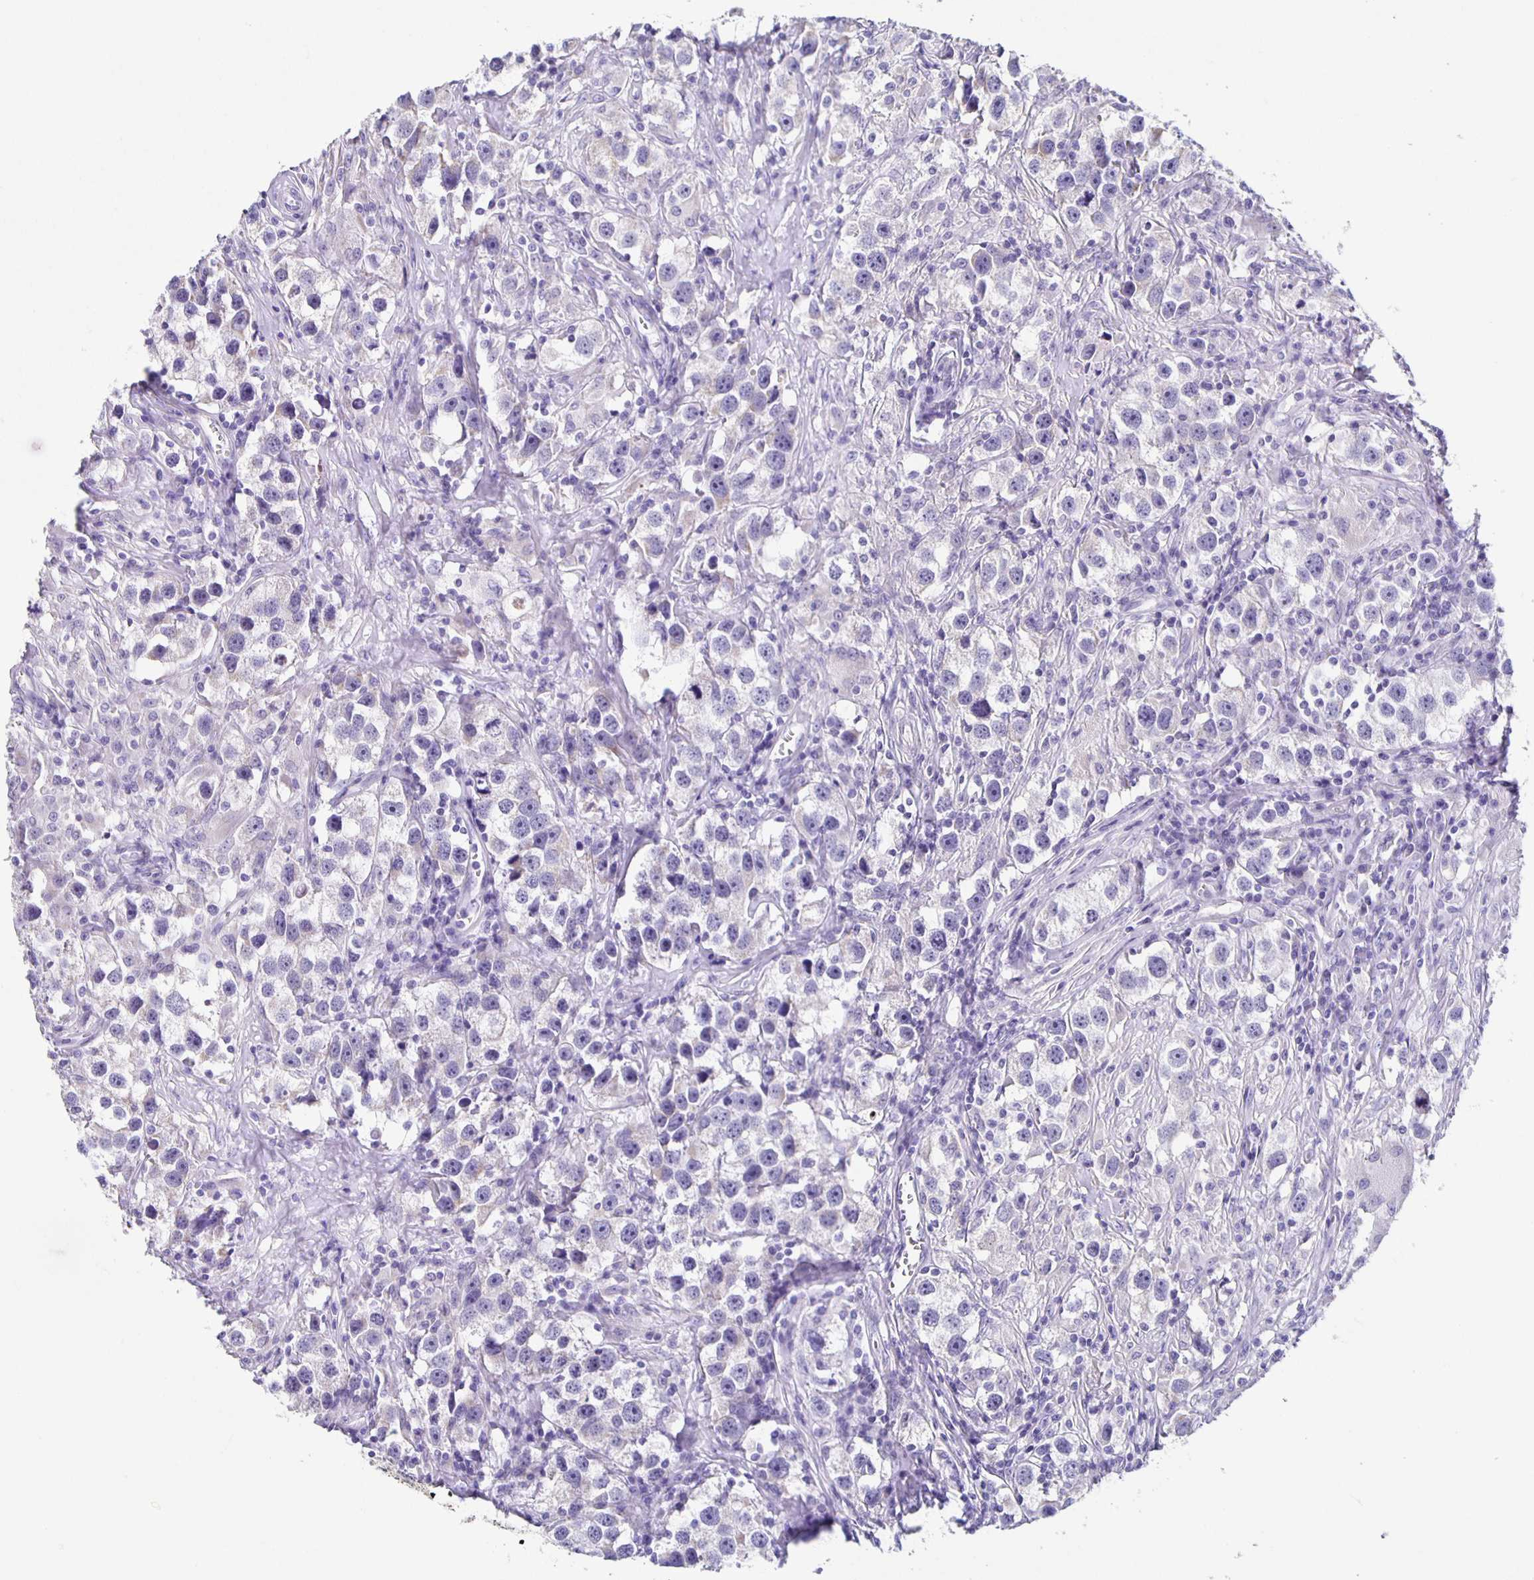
{"staining": {"intensity": "negative", "quantity": "none", "location": "none"}, "tissue": "testis cancer", "cell_type": "Tumor cells", "image_type": "cancer", "snomed": [{"axis": "morphology", "description": "Seminoma, NOS"}, {"axis": "topography", "description": "Testis"}], "caption": "High power microscopy photomicrograph of an IHC micrograph of testis cancer, revealing no significant positivity in tumor cells. (Brightfield microscopy of DAB IHC at high magnification).", "gene": "TPPP", "patient": {"sex": "male", "age": 49}}